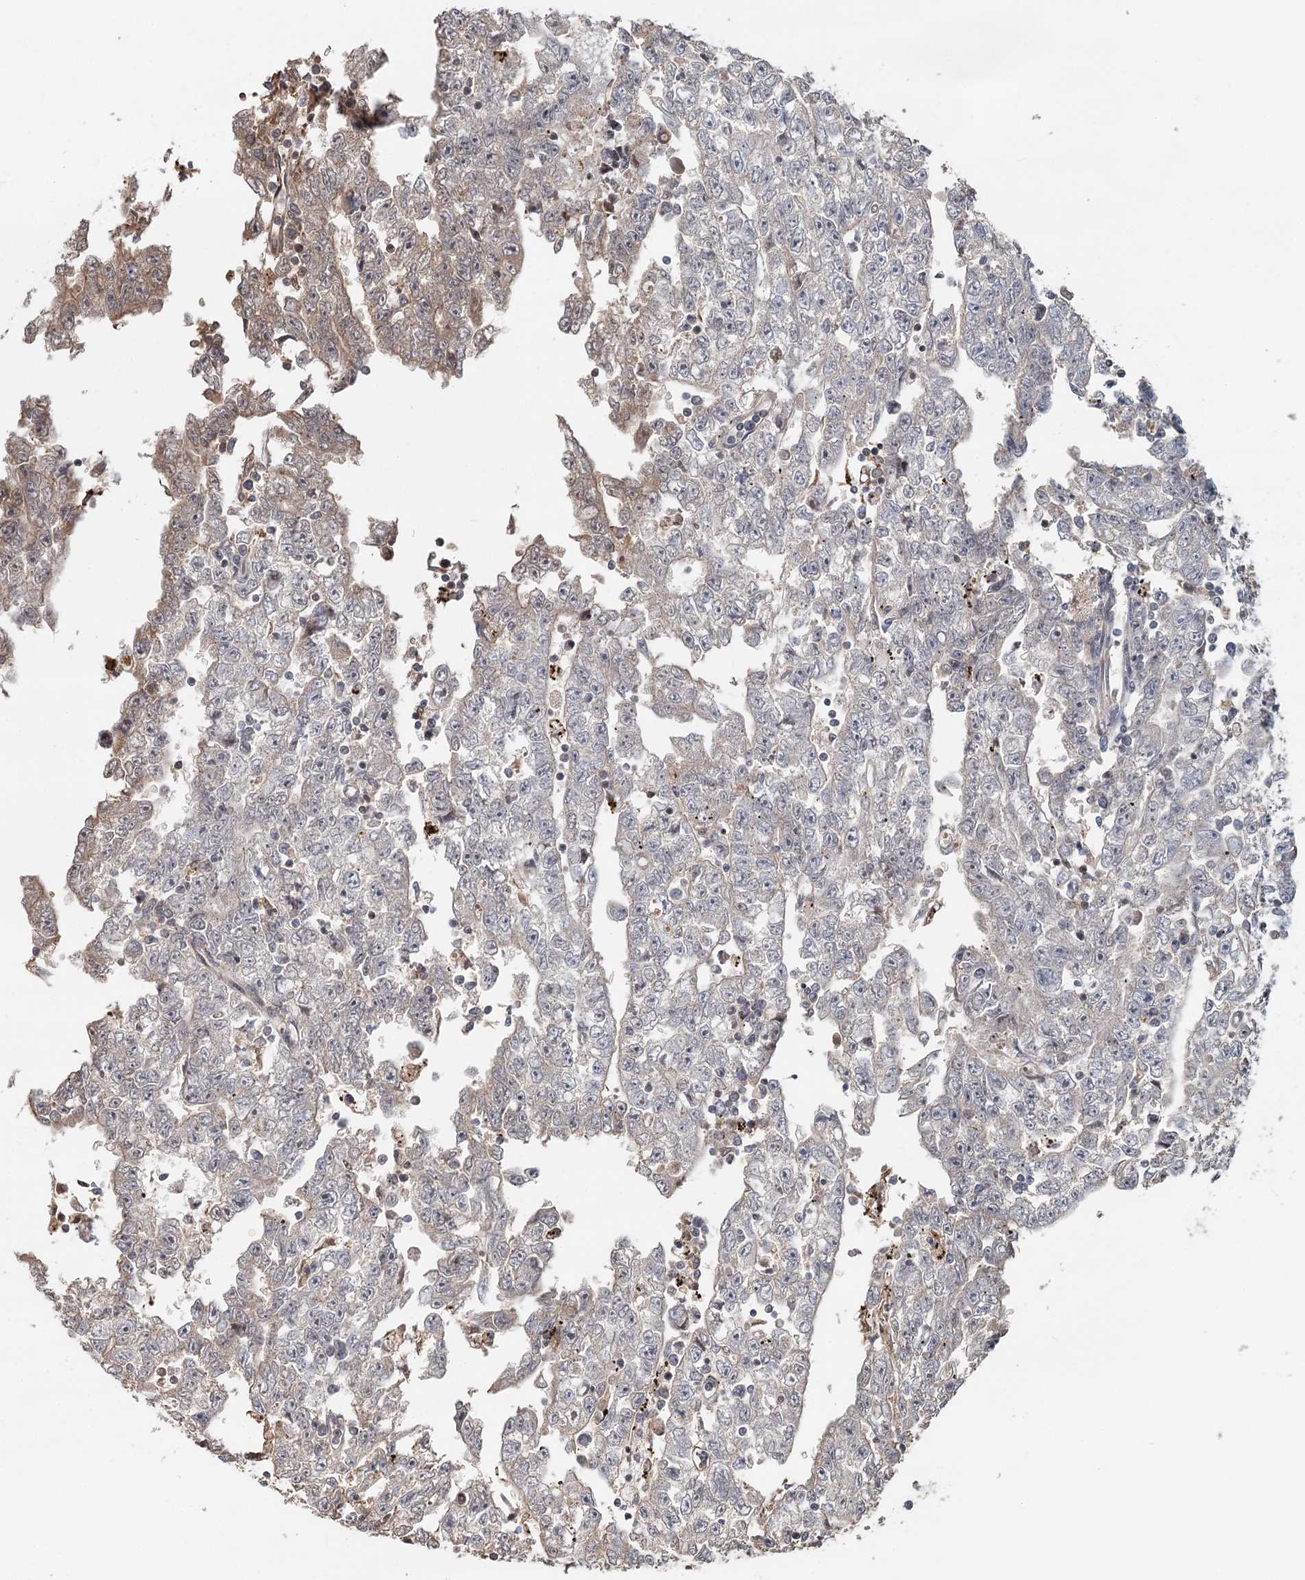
{"staining": {"intensity": "weak", "quantity": "<25%", "location": "cytoplasmic/membranous"}, "tissue": "testis cancer", "cell_type": "Tumor cells", "image_type": "cancer", "snomed": [{"axis": "morphology", "description": "Carcinoma, Embryonal, NOS"}, {"axis": "topography", "description": "Testis"}], "caption": "Human testis cancer (embryonal carcinoma) stained for a protein using immunohistochemistry (IHC) shows no expression in tumor cells.", "gene": "RNF111", "patient": {"sex": "male", "age": 25}}